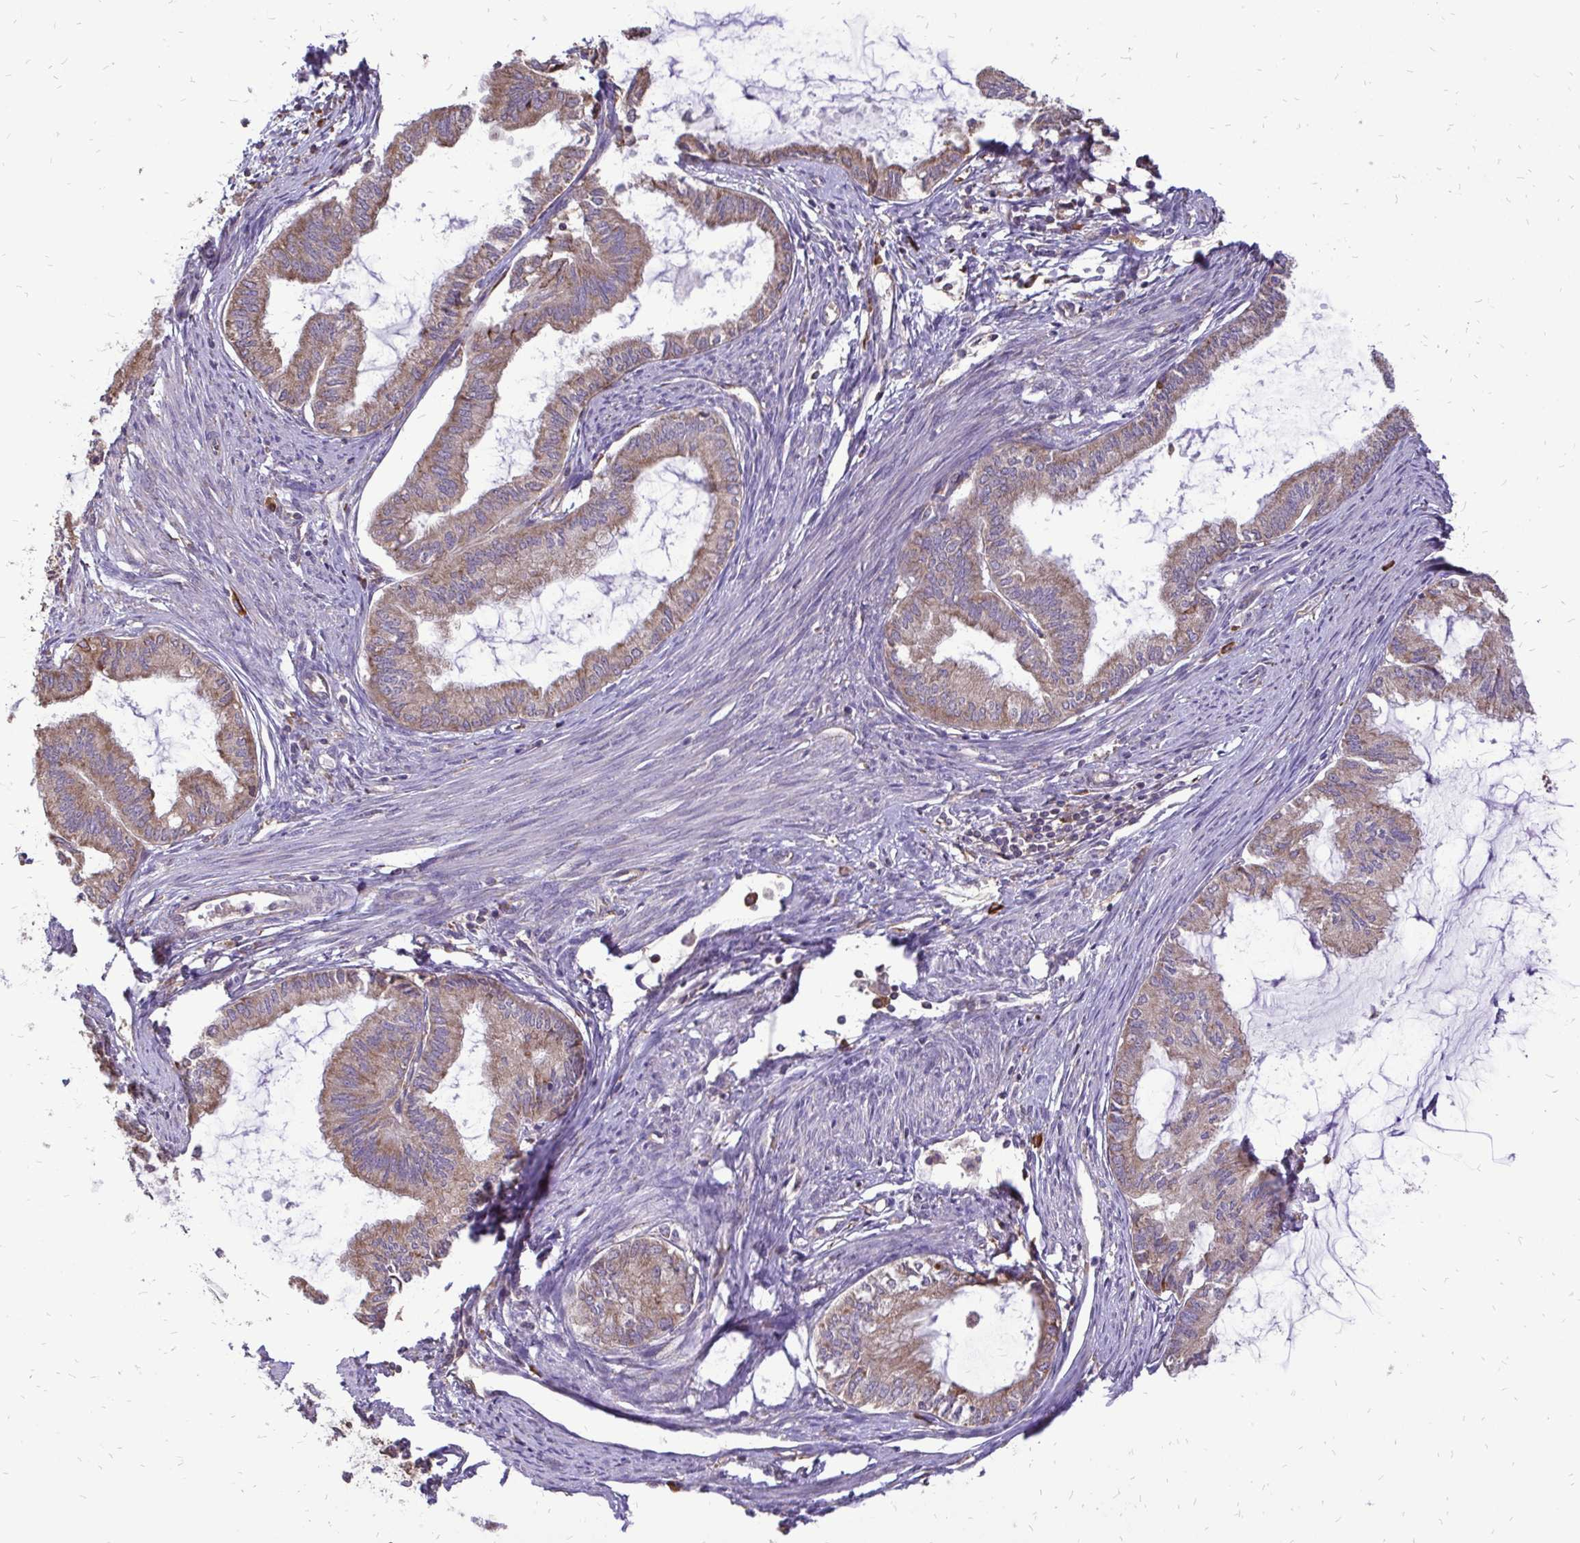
{"staining": {"intensity": "moderate", "quantity": ">75%", "location": "cytoplasmic/membranous"}, "tissue": "endometrial cancer", "cell_type": "Tumor cells", "image_type": "cancer", "snomed": [{"axis": "morphology", "description": "Adenocarcinoma, NOS"}, {"axis": "topography", "description": "Endometrium"}], "caption": "Tumor cells demonstrate moderate cytoplasmic/membranous expression in approximately >75% of cells in endometrial cancer.", "gene": "RPS3", "patient": {"sex": "female", "age": 86}}